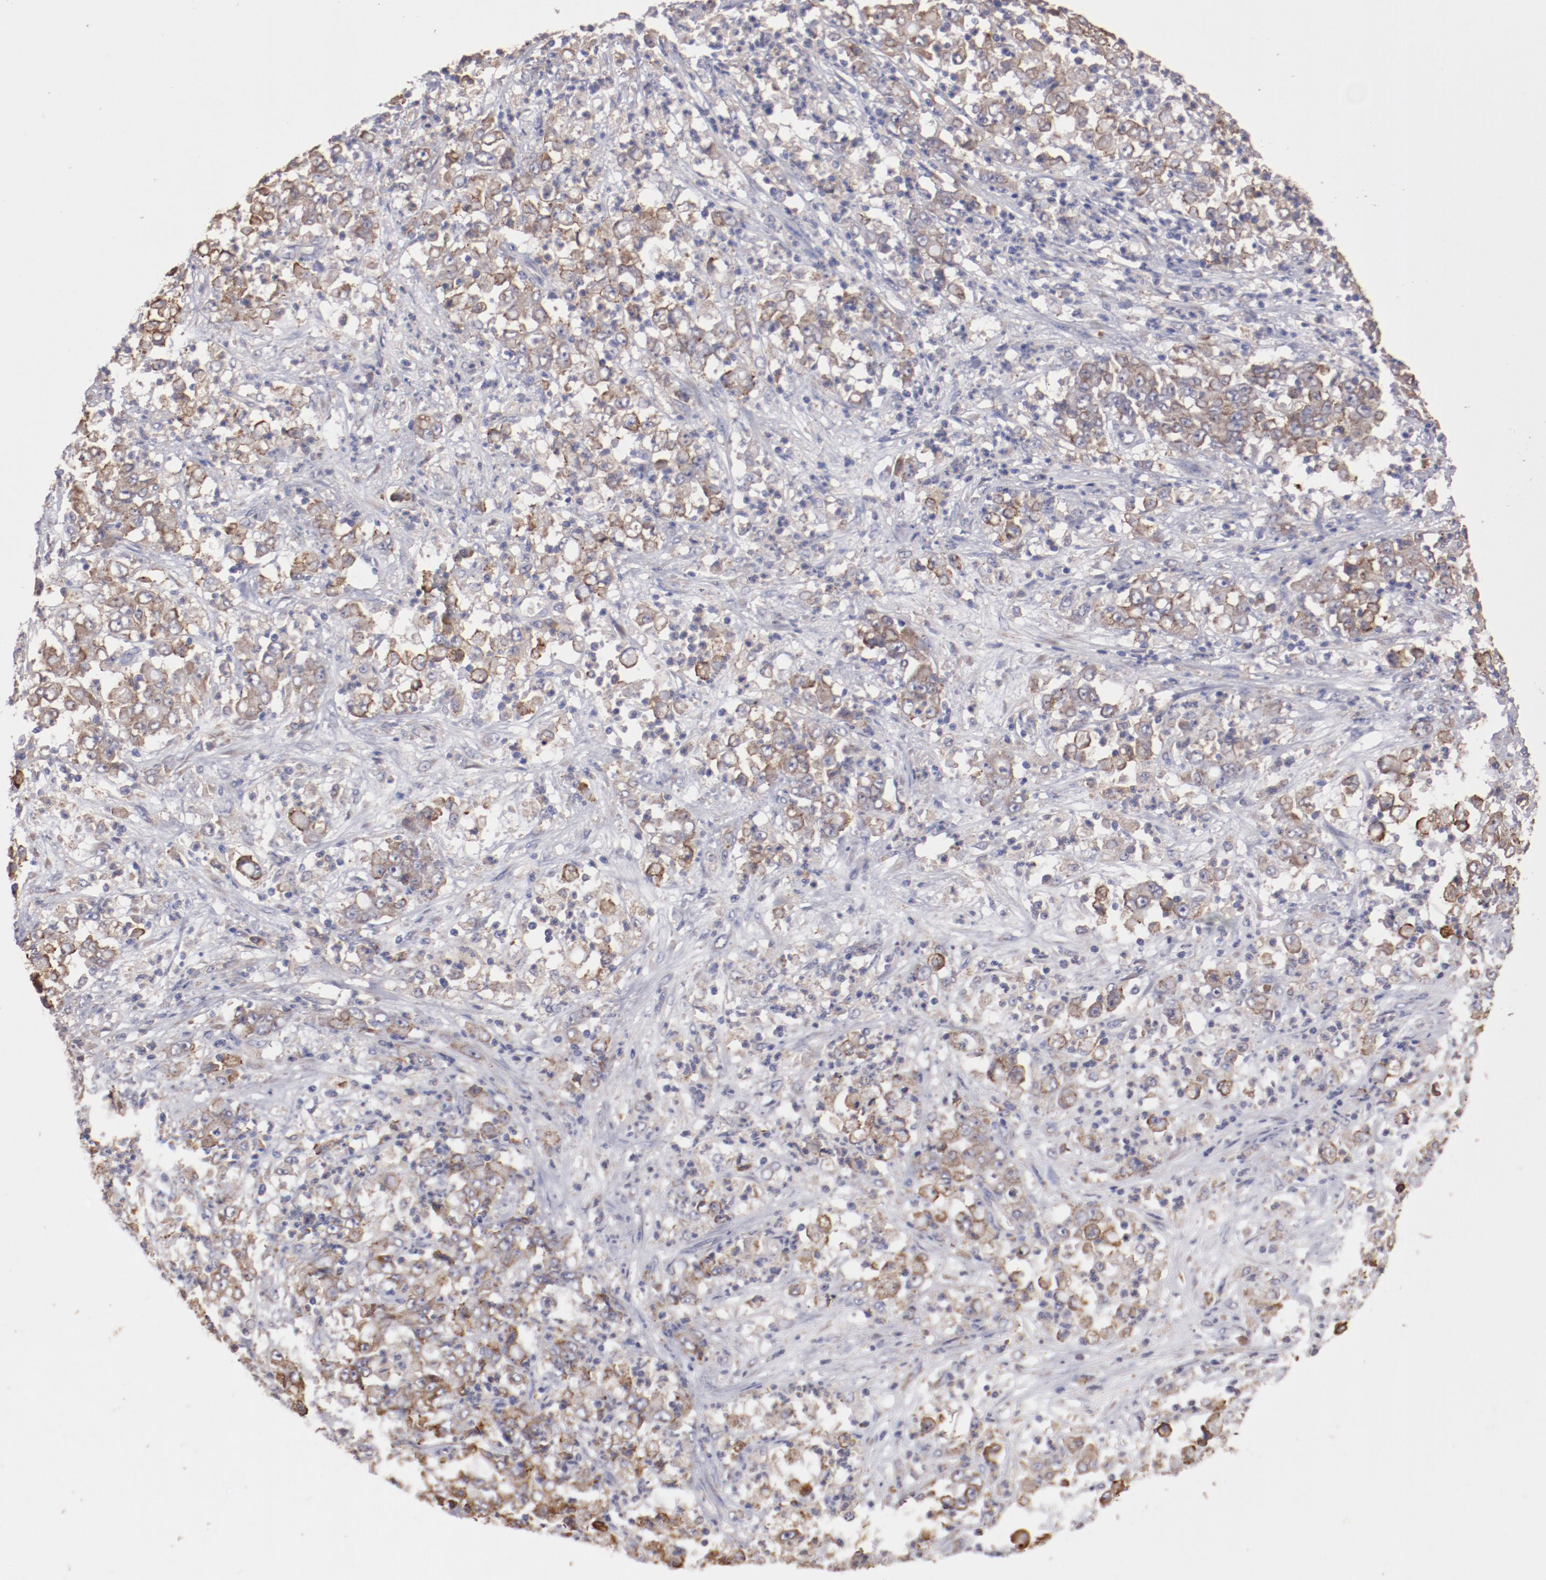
{"staining": {"intensity": "weak", "quantity": "25%-75%", "location": "cytoplasmic/membranous"}, "tissue": "stomach cancer", "cell_type": "Tumor cells", "image_type": "cancer", "snomed": [{"axis": "morphology", "description": "Adenocarcinoma, NOS"}, {"axis": "topography", "description": "Stomach, lower"}], "caption": "A brown stain highlights weak cytoplasmic/membranous positivity of a protein in human stomach adenocarcinoma tumor cells. The staining was performed using DAB, with brown indicating positive protein expression. Nuclei are stained blue with hematoxylin.", "gene": "NFKBIE", "patient": {"sex": "female", "age": 71}}